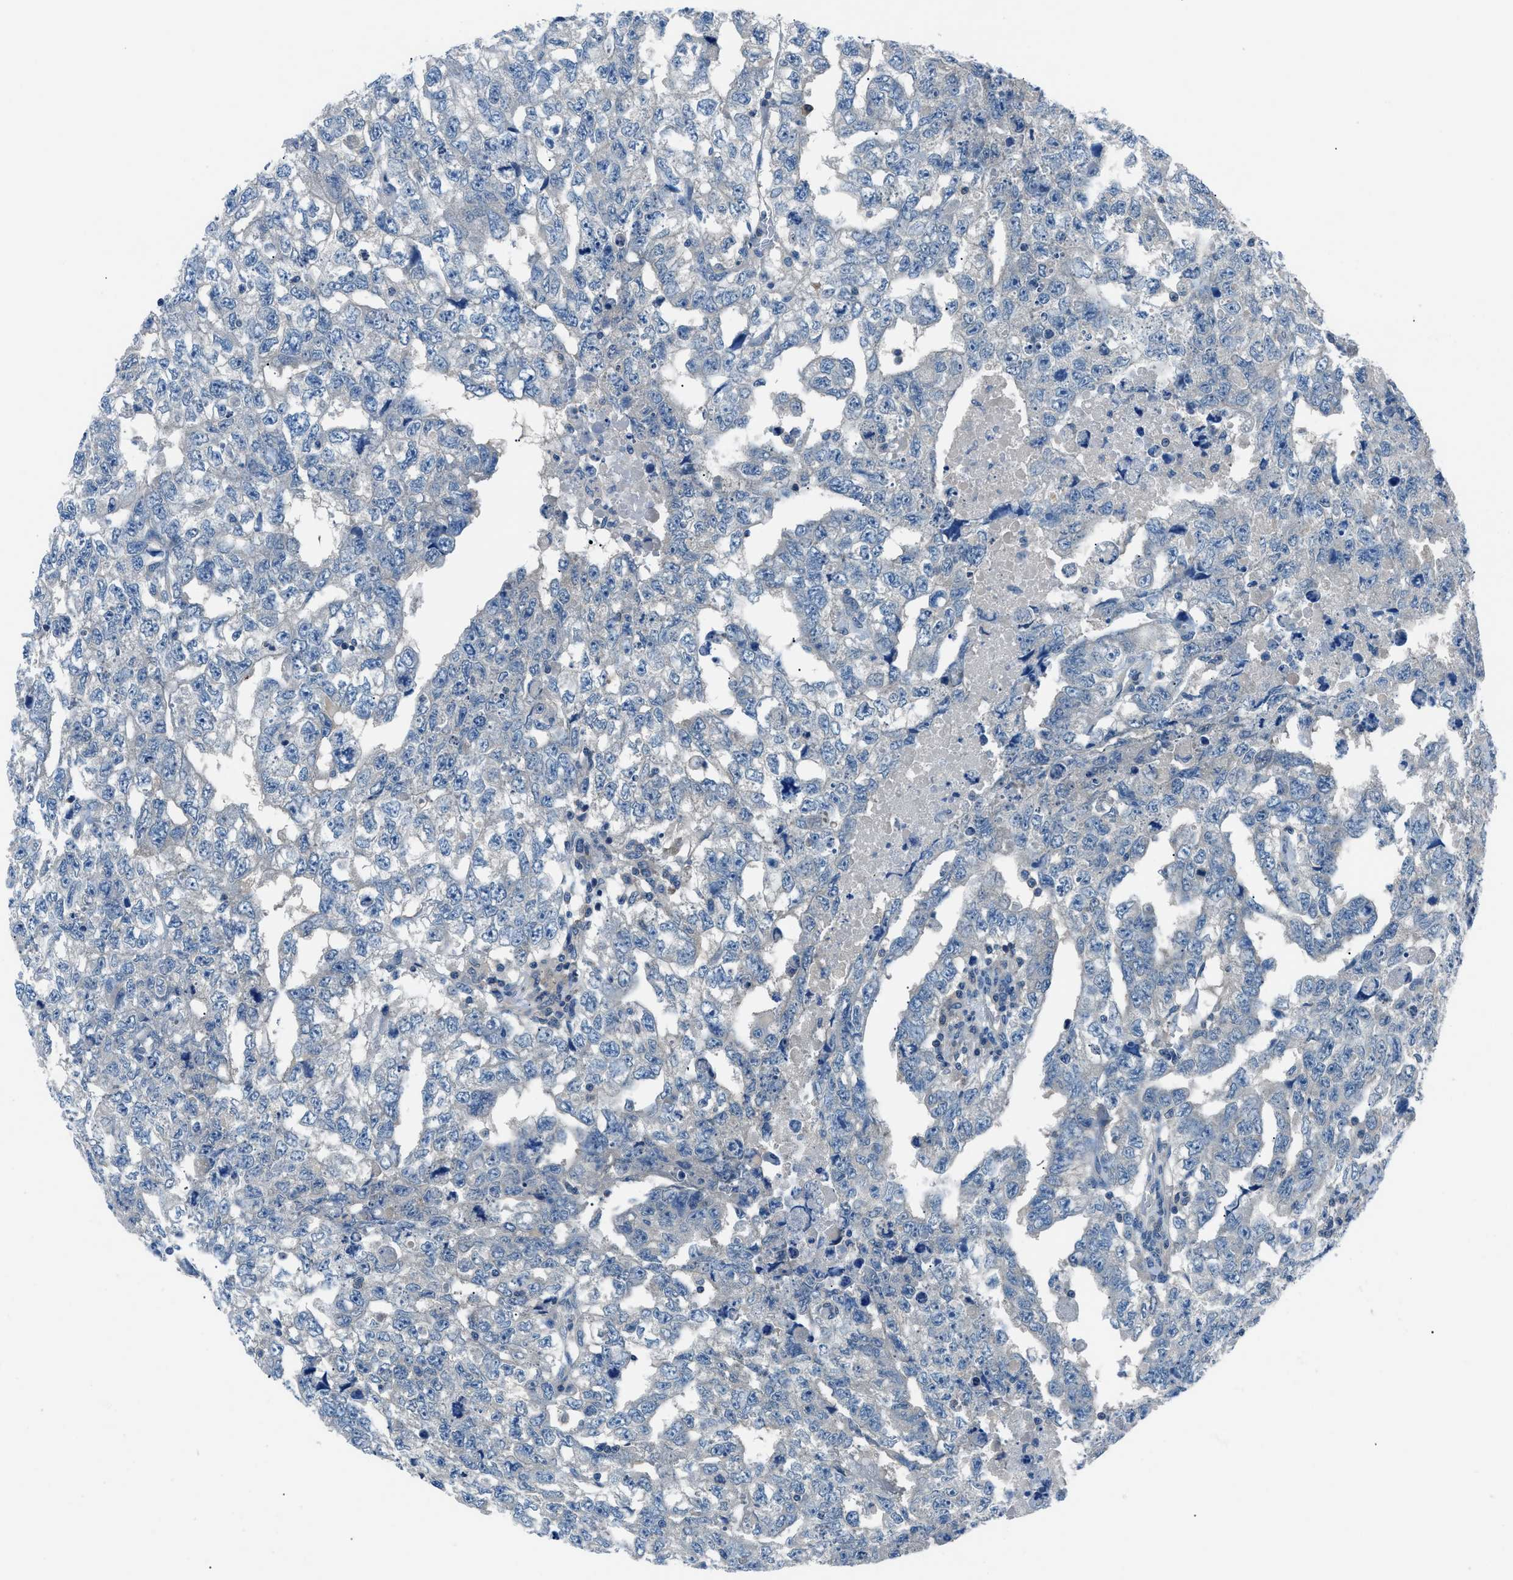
{"staining": {"intensity": "negative", "quantity": "none", "location": "none"}, "tissue": "testis cancer", "cell_type": "Tumor cells", "image_type": "cancer", "snomed": [{"axis": "morphology", "description": "Carcinoma, Embryonal, NOS"}, {"axis": "topography", "description": "Testis"}], "caption": "DAB (3,3'-diaminobenzidine) immunohistochemical staining of embryonal carcinoma (testis) demonstrates no significant expression in tumor cells.", "gene": "ACP1", "patient": {"sex": "male", "age": 36}}